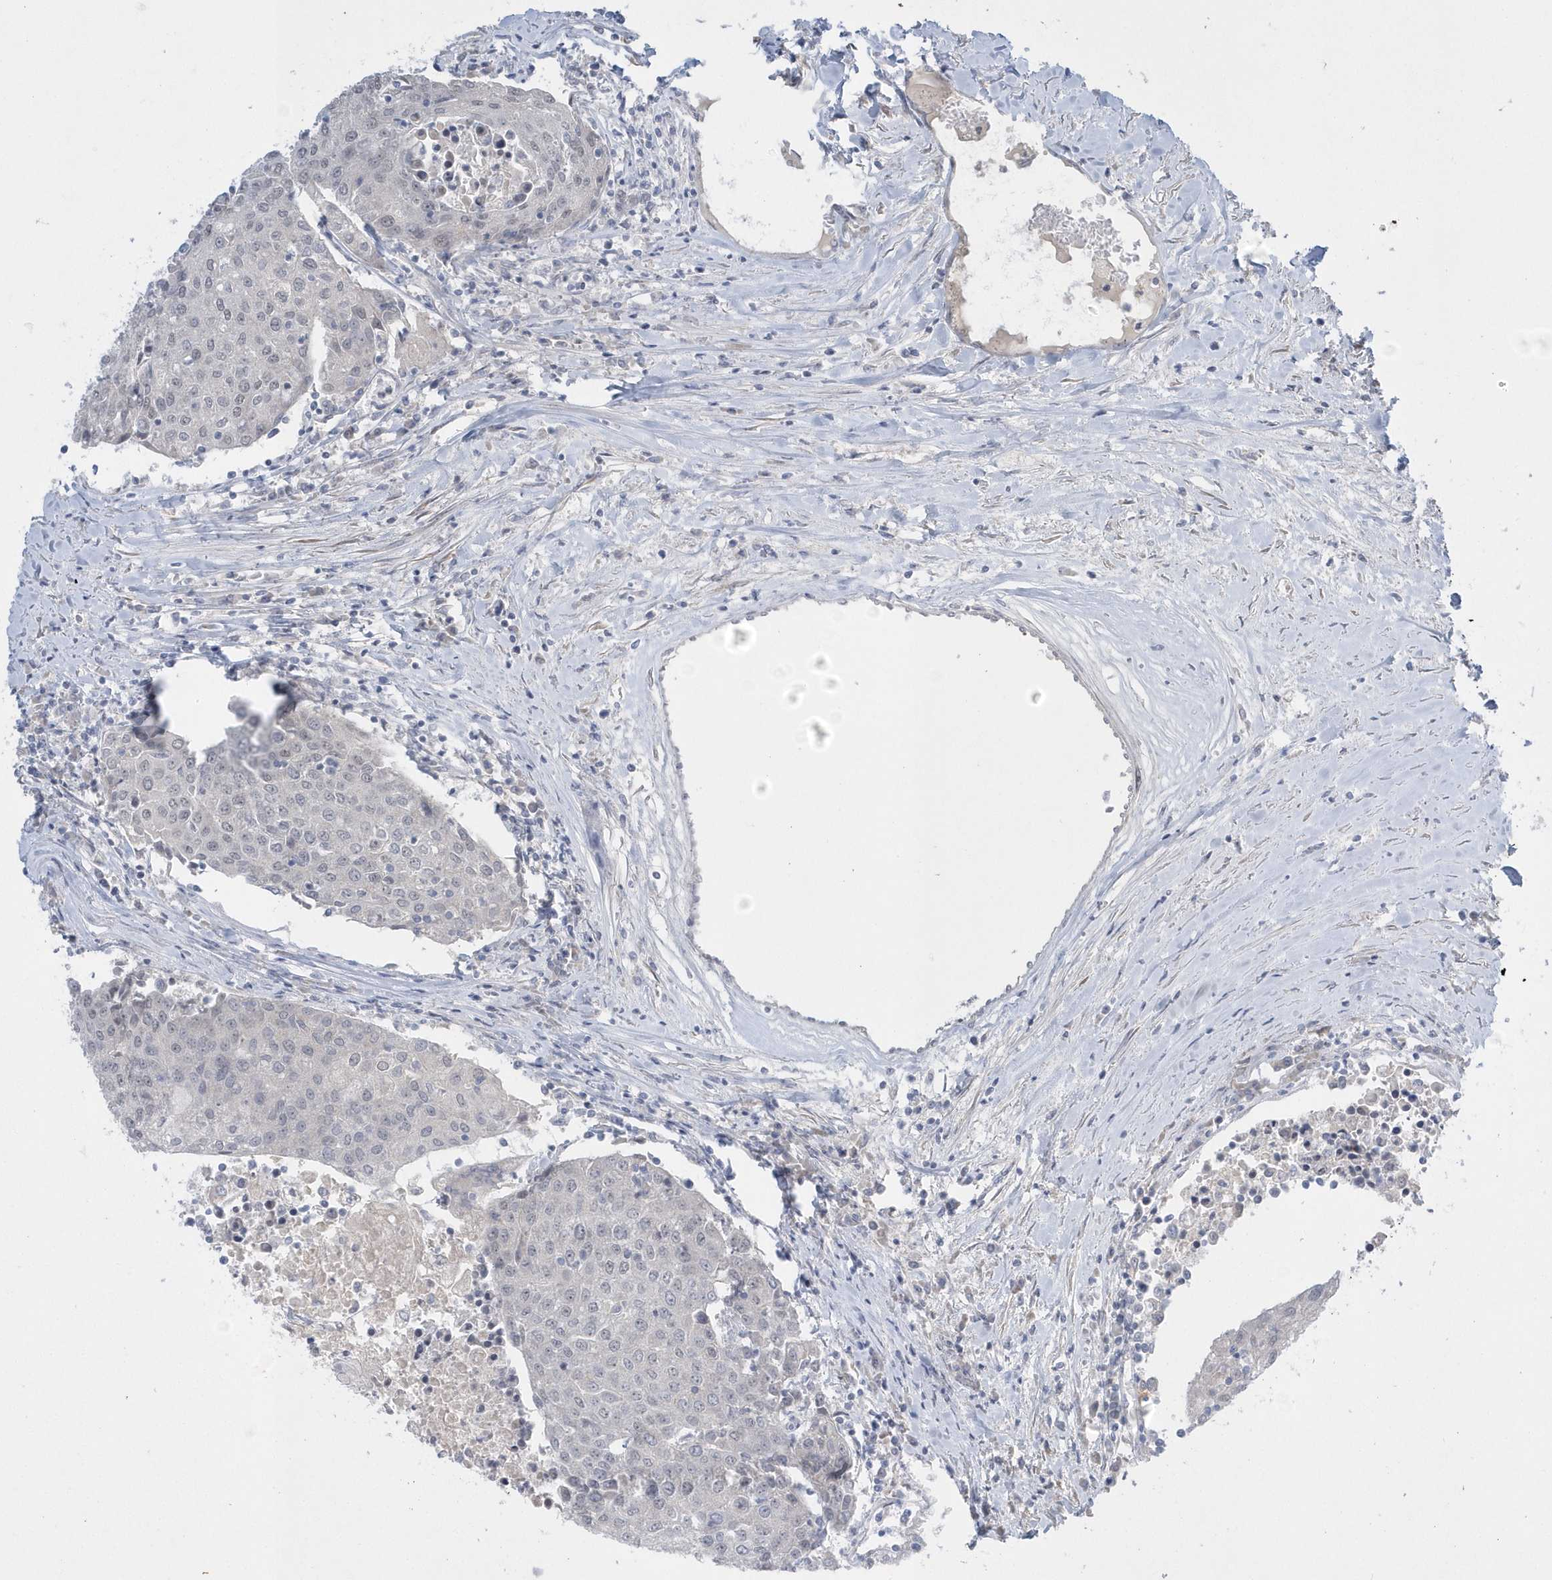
{"staining": {"intensity": "negative", "quantity": "none", "location": "none"}, "tissue": "urothelial cancer", "cell_type": "Tumor cells", "image_type": "cancer", "snomed": [{"axis": "morphology", "description": "Urothelial carcinoma, High grade"}, {"axis": "topography", "description": "Urinary bladder"}], "caption": "Tumor cells are negative for protein expression in human high-grade urothelial carcinoma.", "gene": "ZC3H12D", "patient": {"sex": "female", "age": 85}}